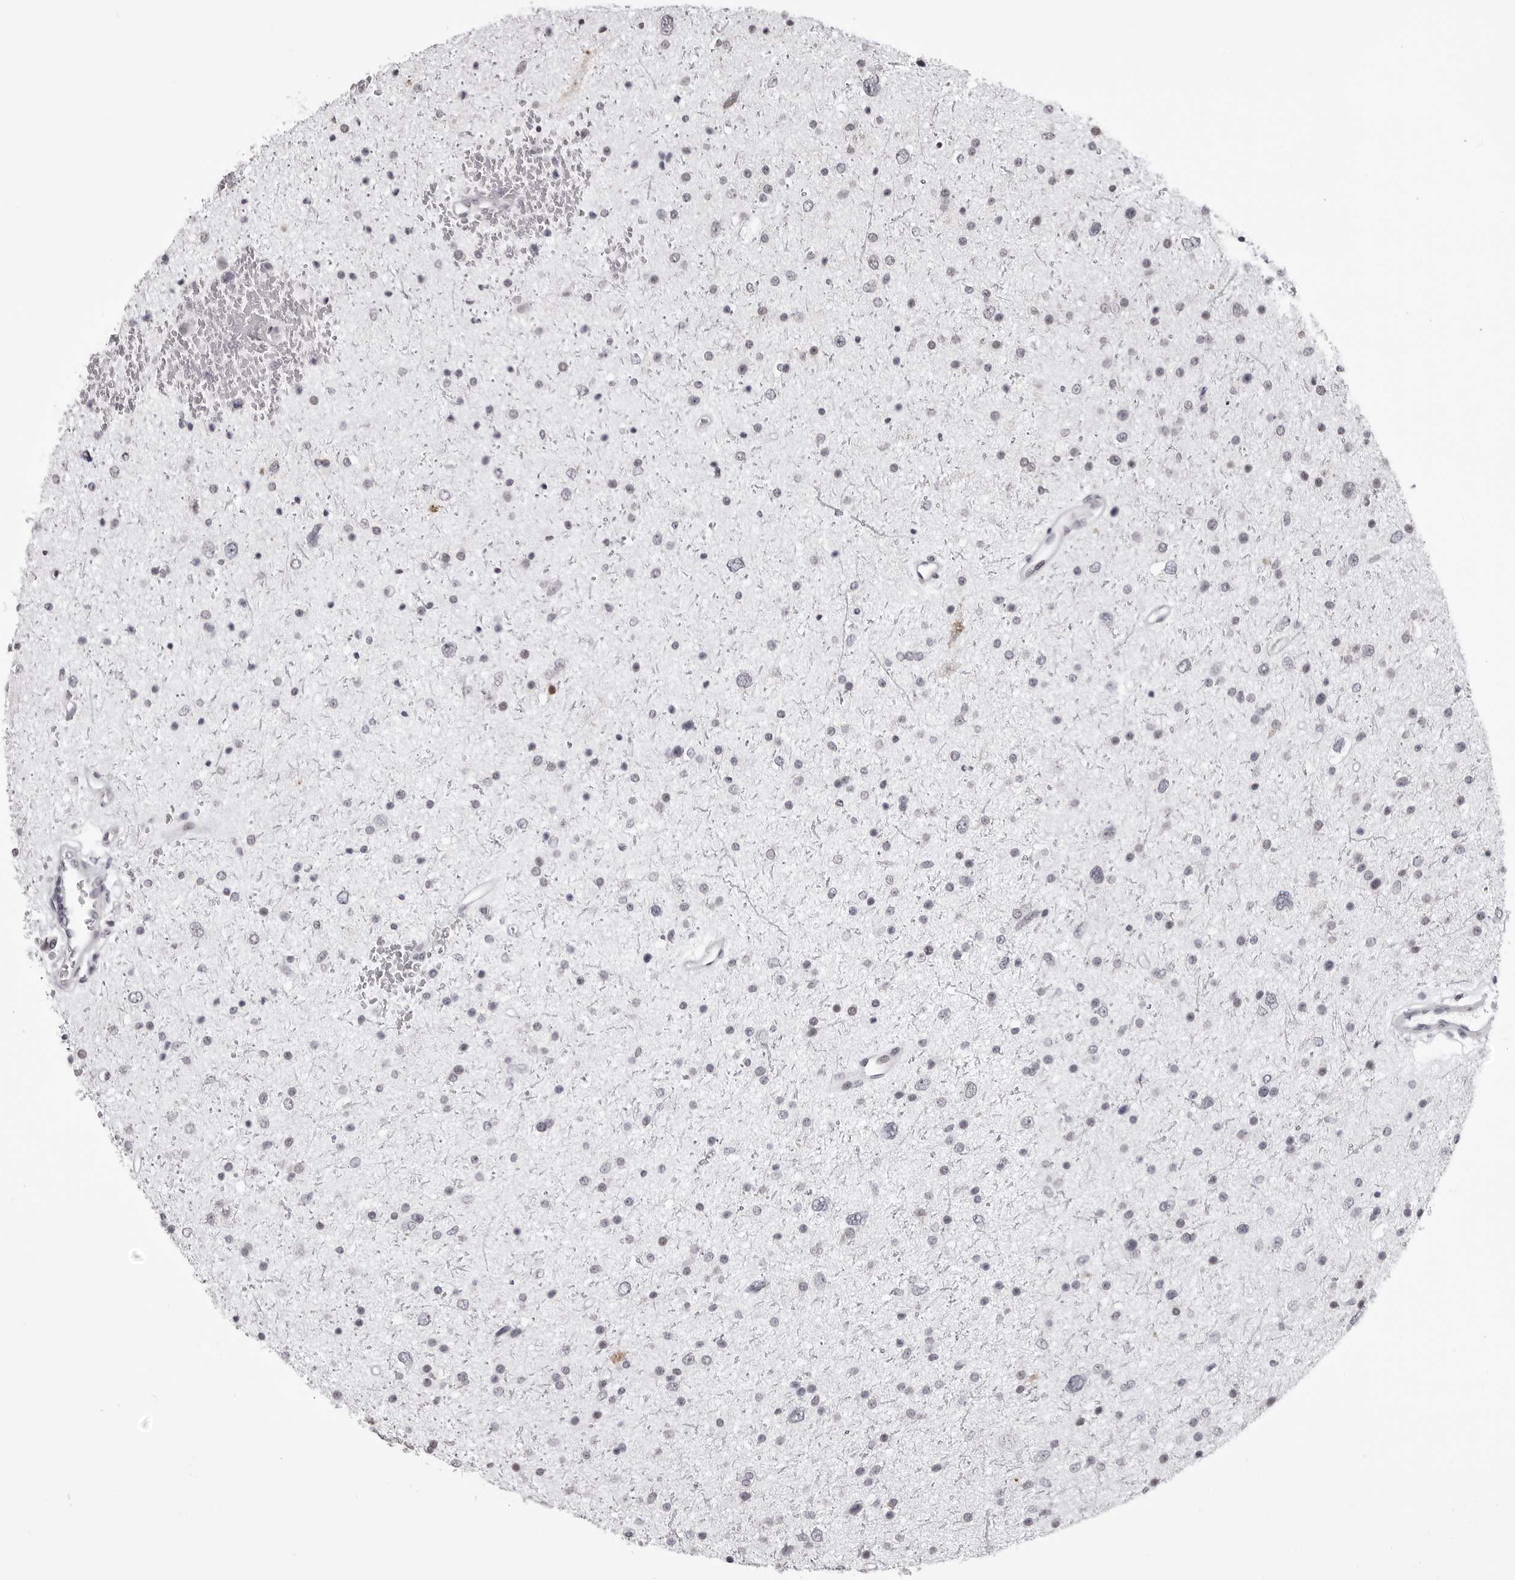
{"staining": {"intensity": "negative", "quantity": "none", "location": "none"}, "tissue": "glioma", "cell_type": "Tumor cells", "image_type": "cancer", "snomed": [{"axis": "morphology", "description": "Glioma, malignant, Low grade"}, {"axis": "topography", "description": "Brain"}], "caption": "Protein analysis of glioma displays no significant staining in tumor cells.", "gene": "PHF3", "patient": {"sex": "female", "age": 37}}